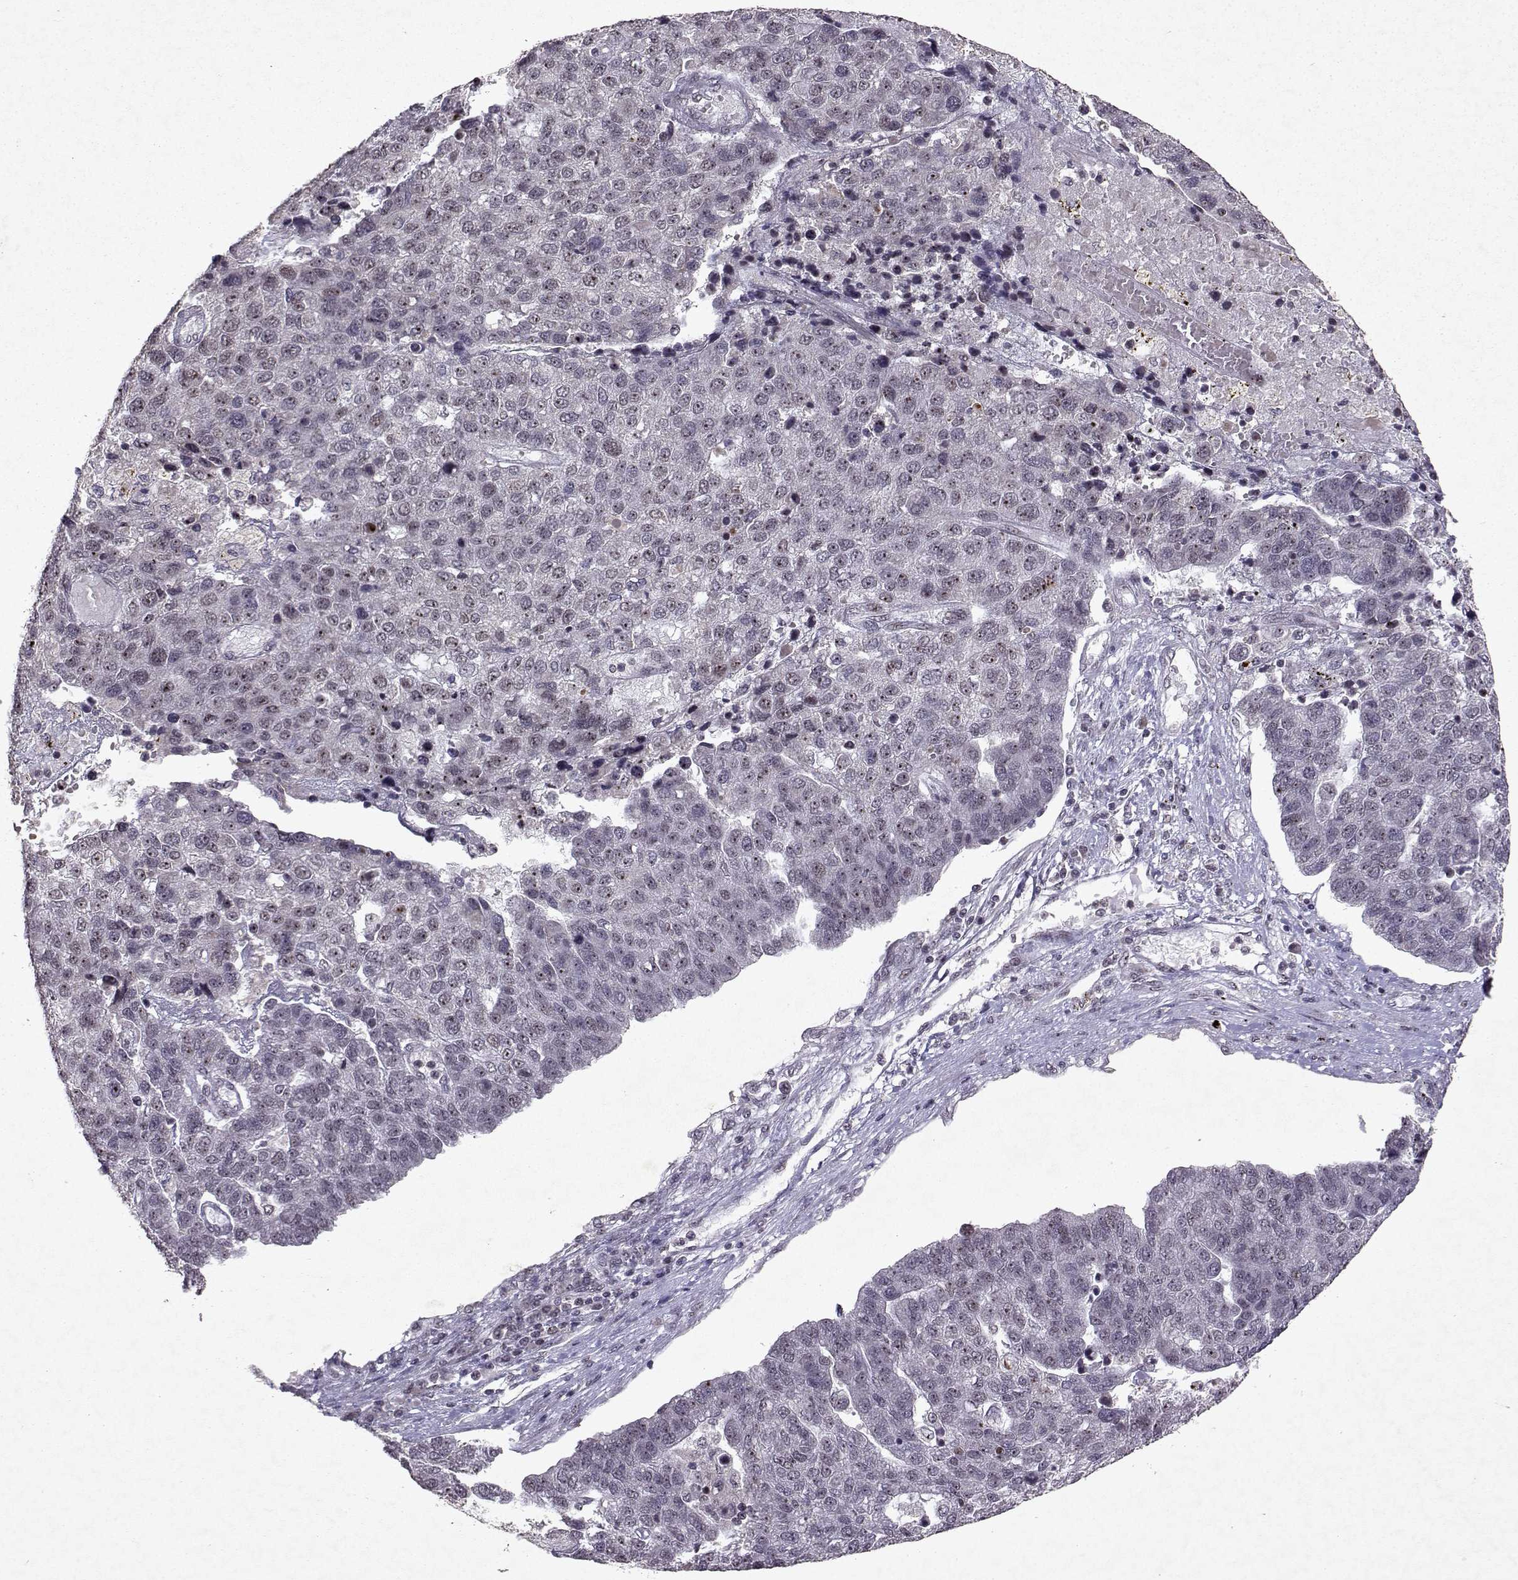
{"staining": {"intensity": "moderate", "quantity": "25%-75%", "location": "nuclear"}, "tissue": "pancreatic cancer", "cell_type": "Tumor cells", "image_type": "cancer", "snomed": [{"axis": "morphology", "description": "Adenocarcinoma, NOS"}, {"axis": "topography", "description": "Pancreas"}], "caption": "IHC micrograph of neoplastic tissue: pancreatic cancer stained using IHC displays medium levels of moderate protein expression localized specifically in the nuclear of tumor cells, appearing as a nuclear brown color.", "gene": "DDX56", "patient": {"sex": "female", "age": 61}}